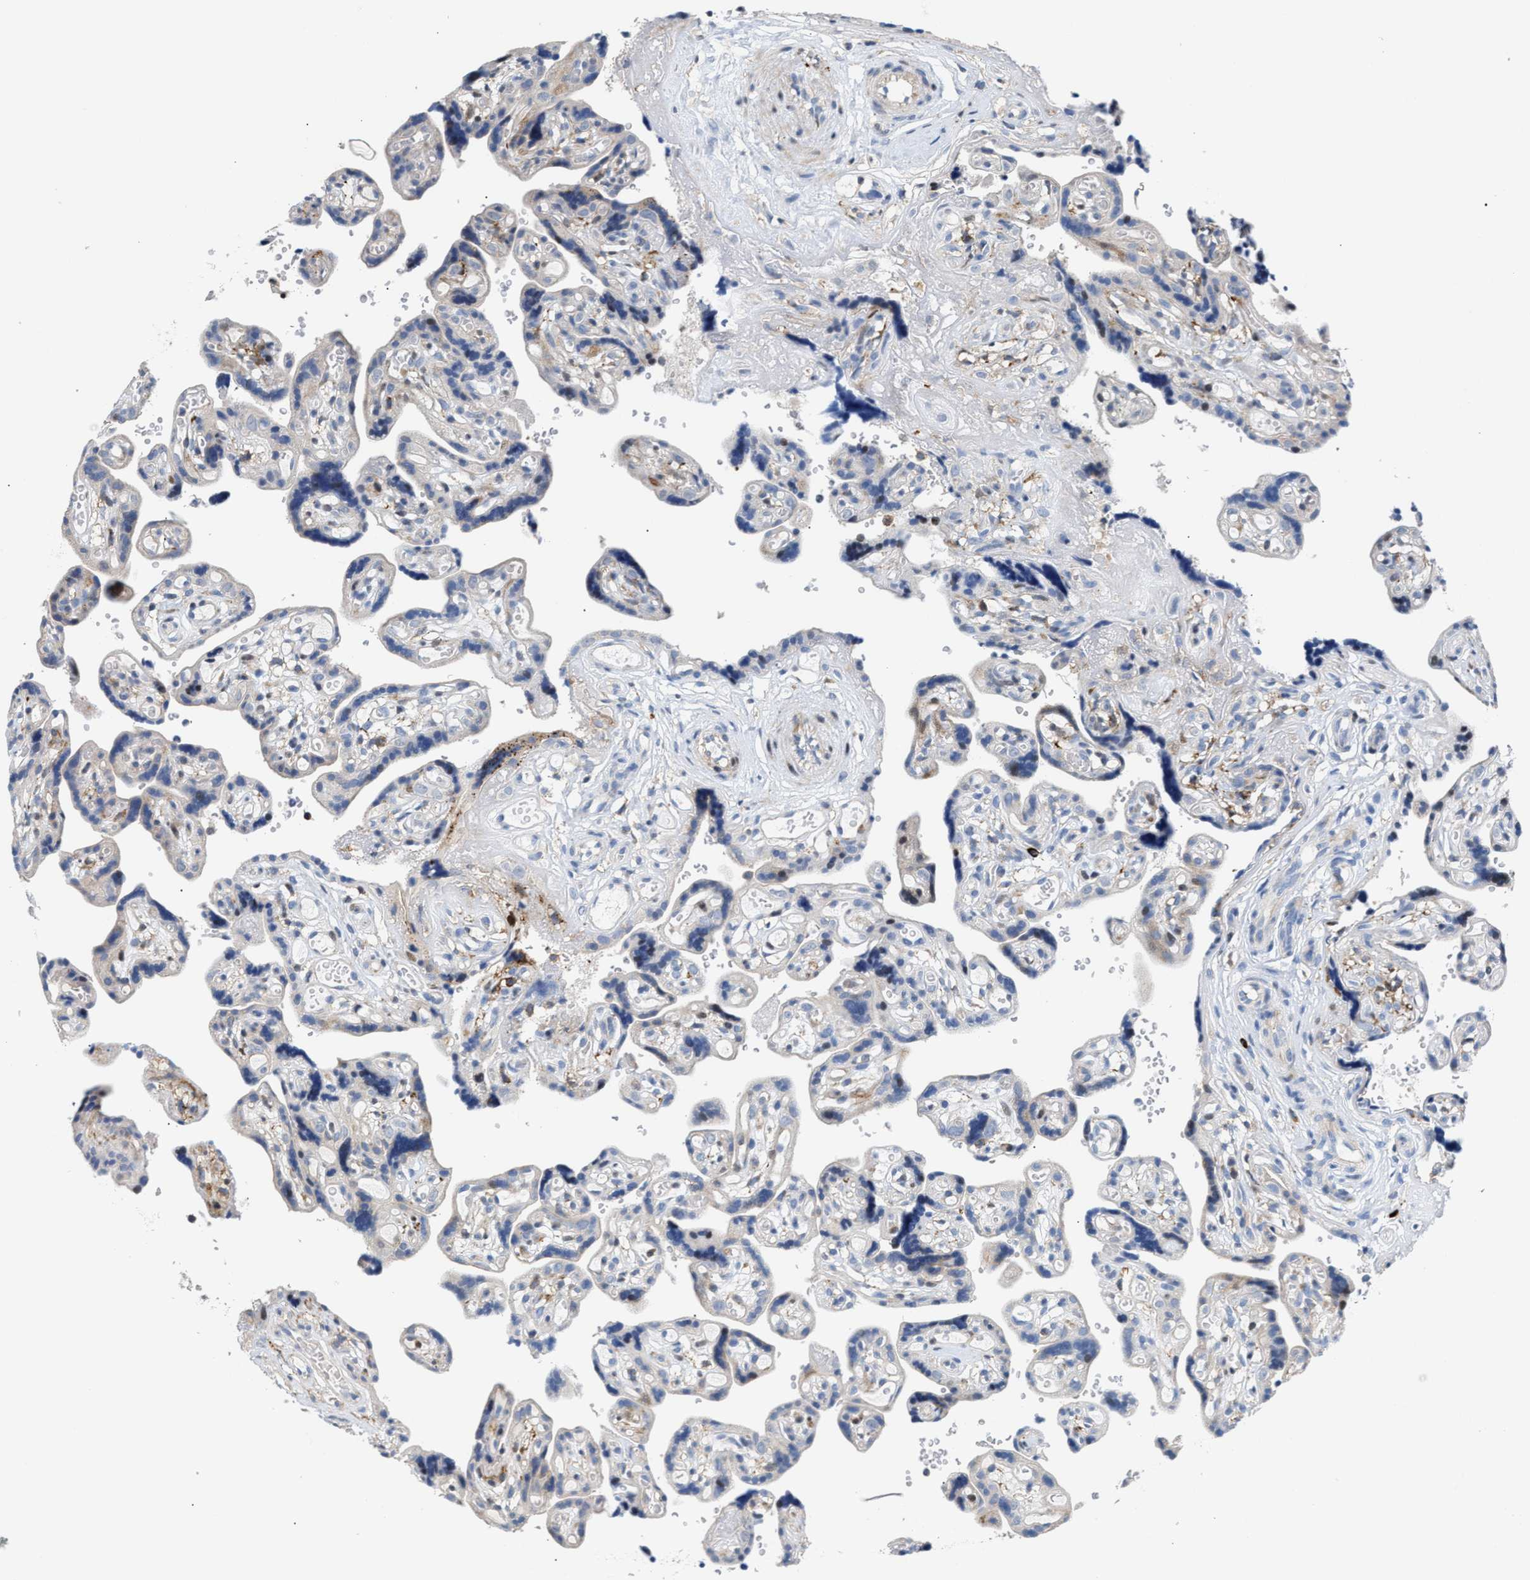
{"staining": {"intensity": "moderate", "quantity": ">75%", "location": "cytoplasmic/membranous"}, "tissue": "placenta", "cell_type": "Decidual cells", "image_type": "normal", "snomed": [{"axis": "morphology", "description": "Normal tissue, NOS"}, {"axis": "topography", "description": "Placenta"}], "caption": "Placenta stained with DAB immunohistochemistry (IHC) displays medium levels of moderate cytoplasmic/membranous positivity in approximately >75% of decidual cells.", "gene": "ATP9A", "patient": {"sex": "female", "age": 30}}